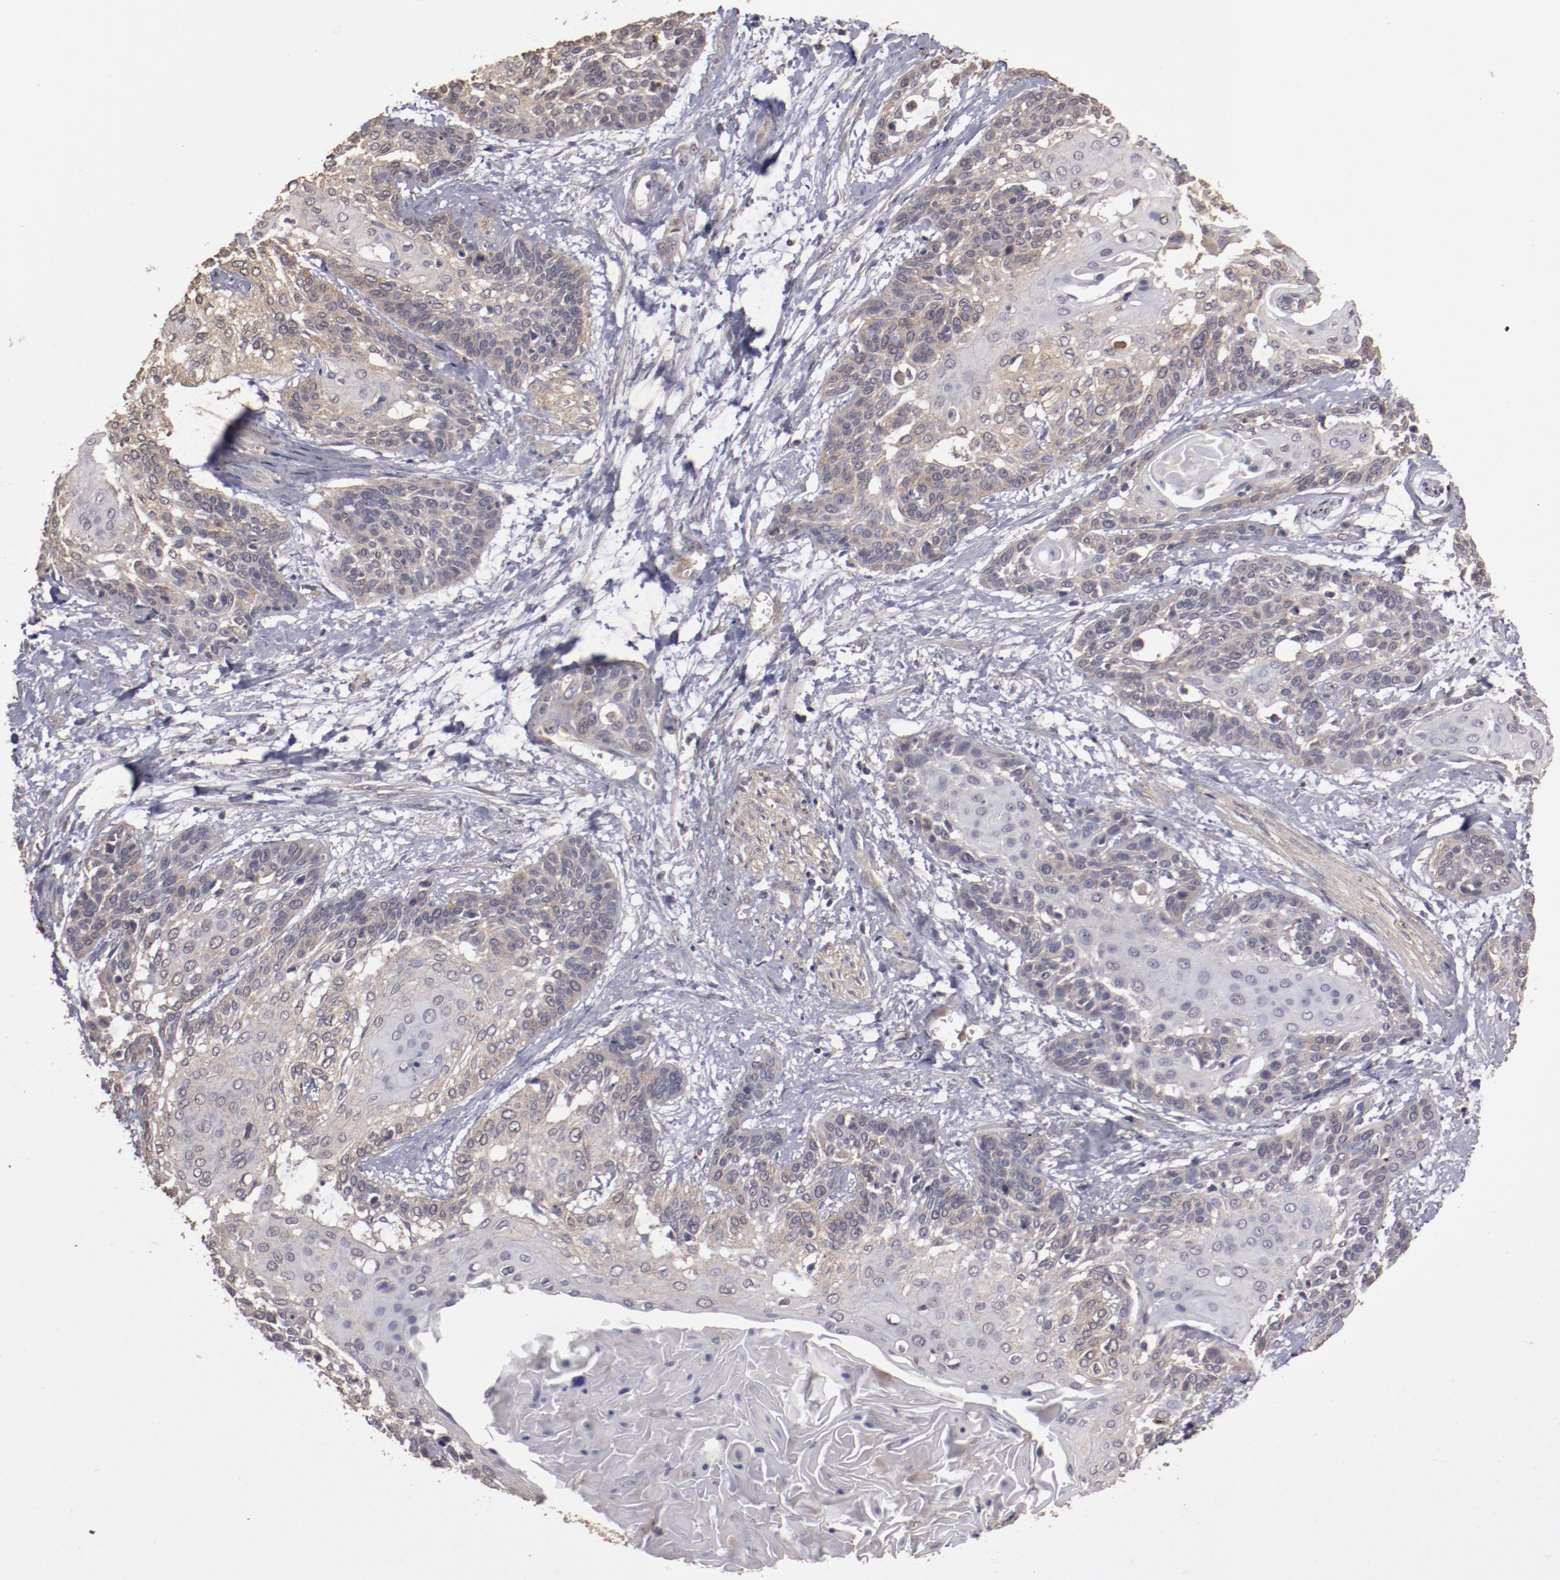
{"staining": {"intensity": "weak", "quantity": "25%-75%", "location": "cytoplasmic/membranous"}, "tissue": "cervical cancer", "cell_type": "Tumor cells", "image_type": "cancer", "snomed": [{"axis": "morphology", "description": "Squamous cell carcinoma, NOS"}, {"axis": "topography", "description": "Cervix"}], "caption": "Immunohistochemistry (IHC) image of neoplastic tissue: human cervical squamous cell carcinoma stained using immunohistochemistry reveals low levels of weak protein expression localized specifically in the cytoplasmic/membranous of tumor cells, appearing as a cytoplasmic/membranous brown color.", "gene": "FAT1", "patient": {"sex": "female", "age": 57}}